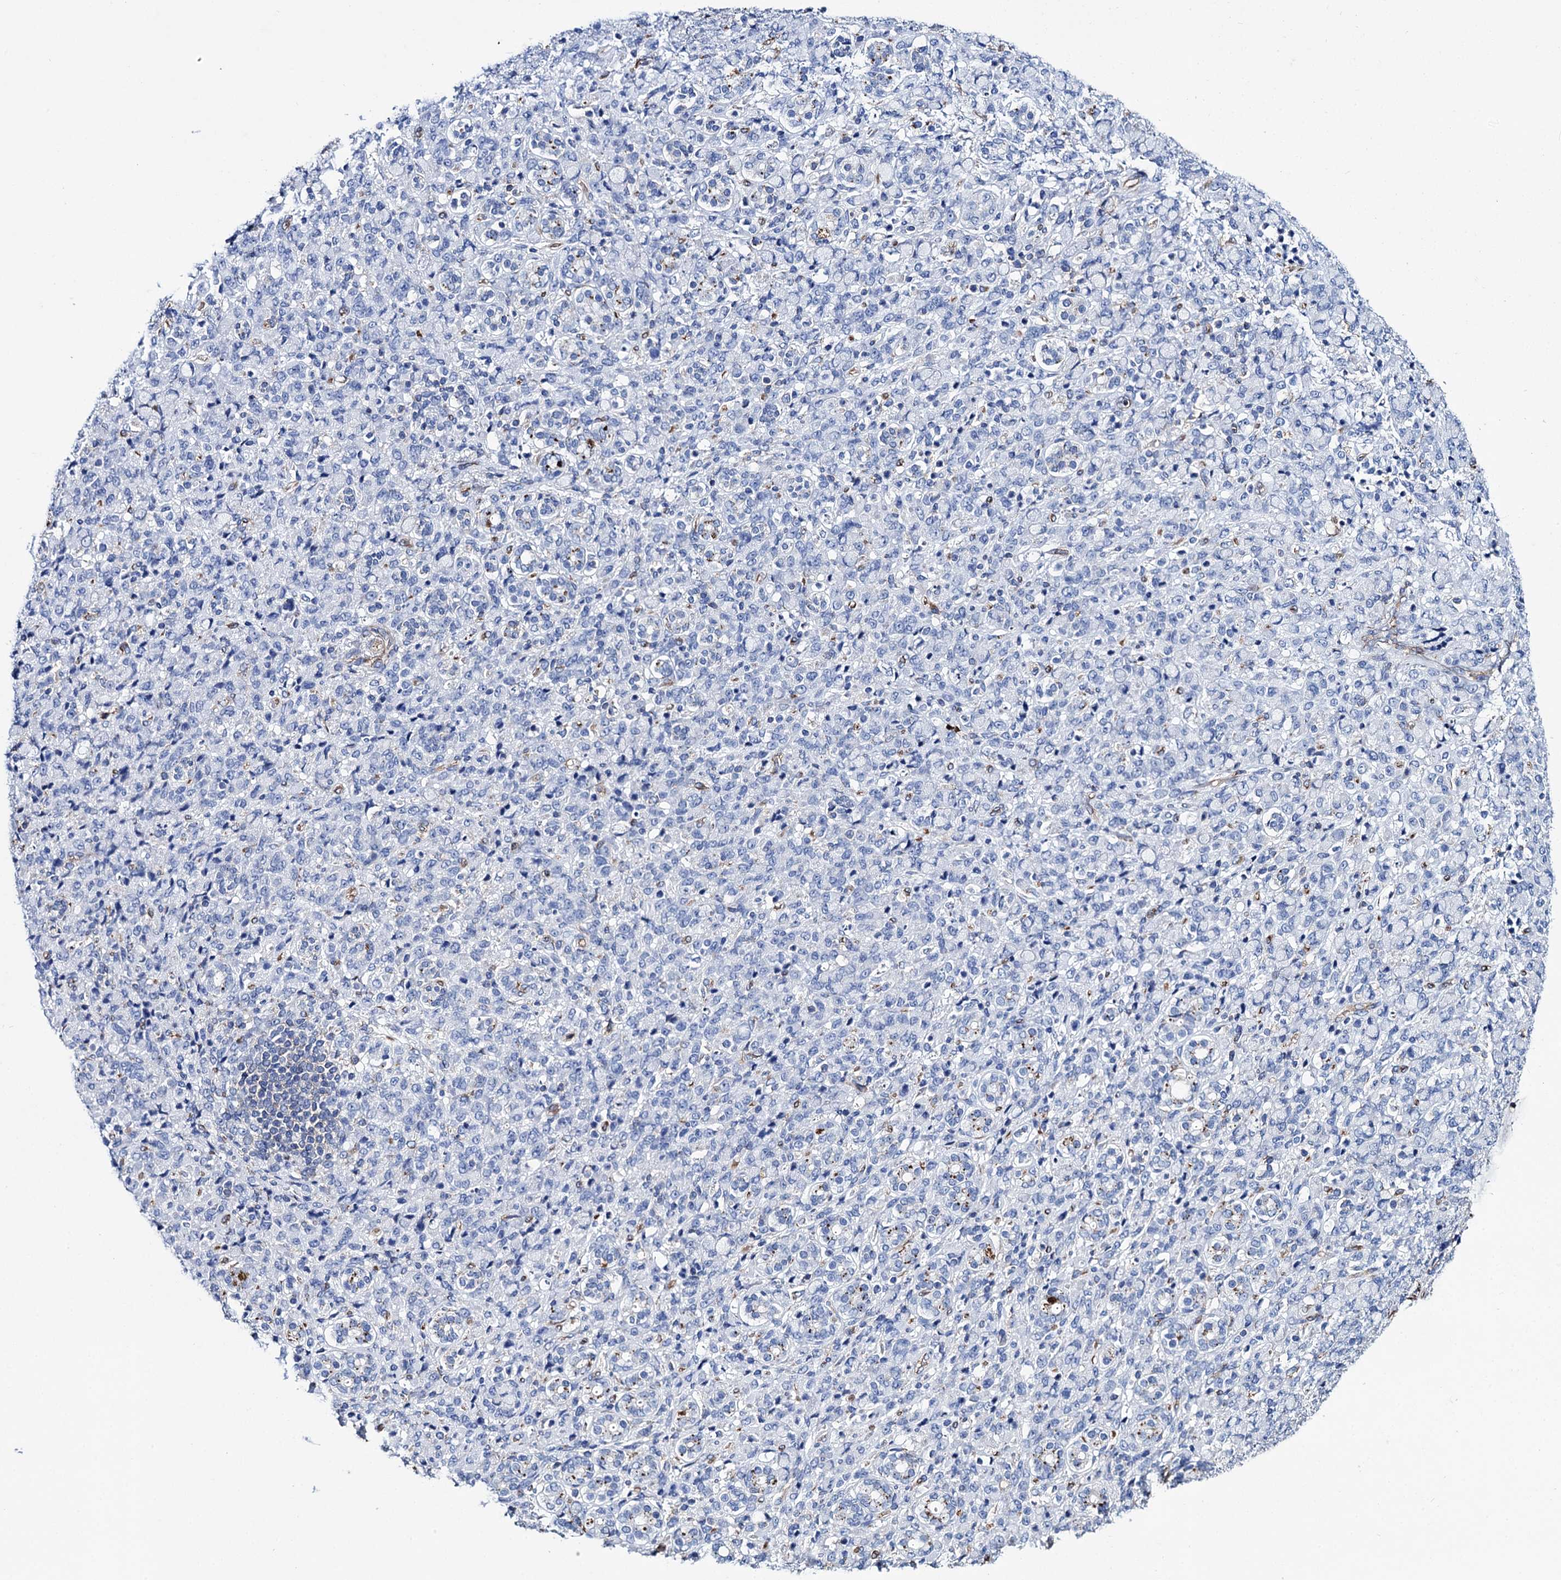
{"staining": {"intensity": "negative", "quantity": "none", "location": "none"}, "tissue": "stomach cancer", "cell_type": "Tumor cells", "image_type": "cancer", "snomed": [{"axis": "morphology", "description": "Adenocarcinoma, NOS"}, {"axis": "topography", "description": "Stomach"}], "caption": "DAB immunohistochemical staining of stomach cancer displays no significant staining in tumor cells. (DAB (3,3'-diaminobenzidine) IHC with hematoxylin counter stain).", "gene": "SCPEP1", "patient": {"sex": "female", "age": 79}}